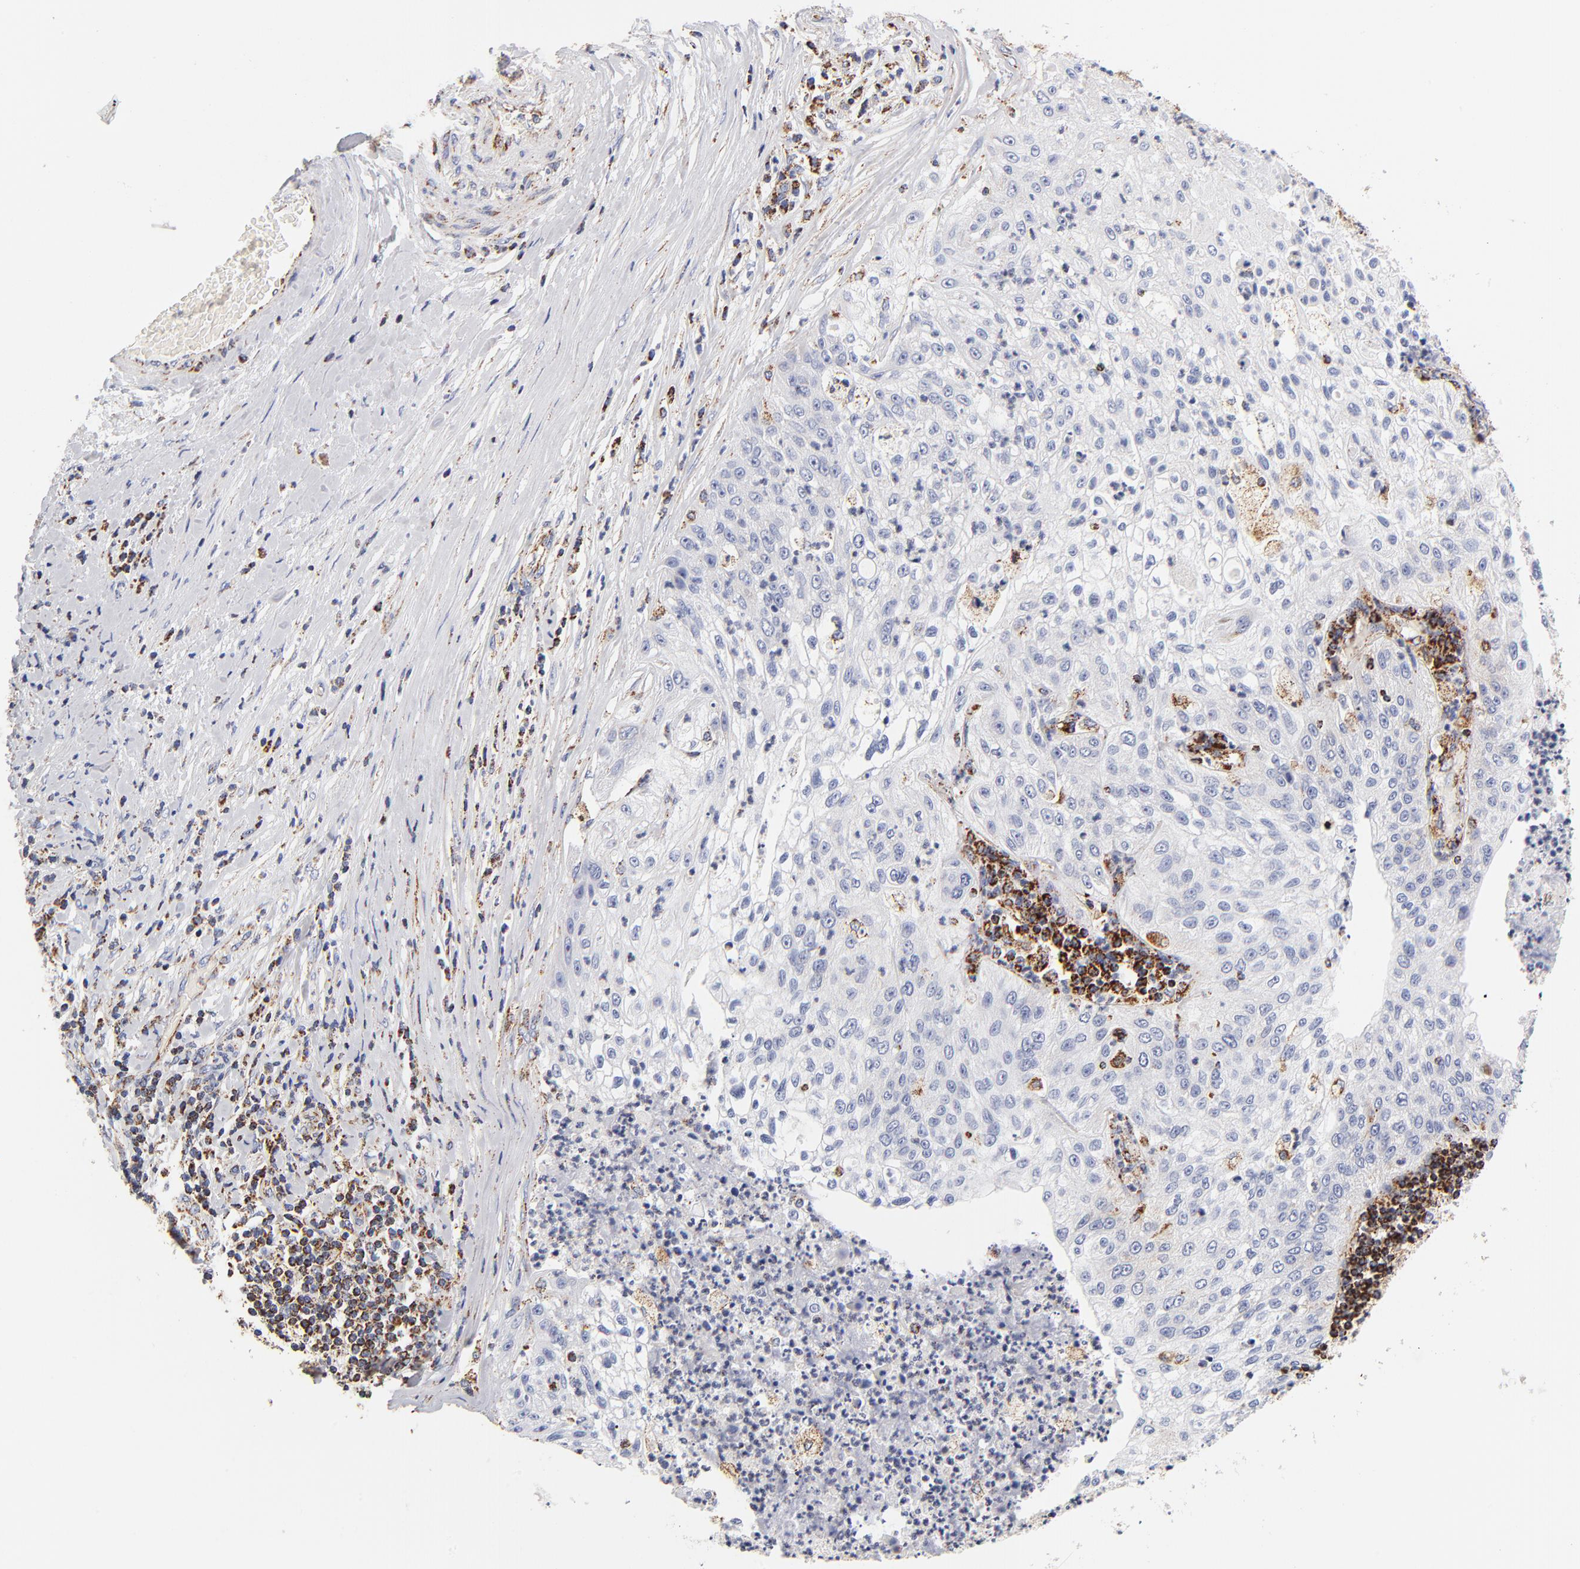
{"staining": {"intensity": "negative", "quantity": "none", "location": "none"}, "tissue": "lung cancer", "cell_type": "Tumor cells", "image_type": "cancer", "snomed": [{"axis": "morphology", "description": "Inflammation, NOS"}, {"axis": "morphology", "description": "Squamous cell carcinoma, NOS"}, {"axis": "topography", "description": "Lymph node"}, {"axis": "topography", "description": "Soft tissue"}, {"axis": "topography", "description": "Lung"}], "caption": "Immunohistochemistry micrograph of neoplastic tissue: lung squamous cell carcinoma stained with DAB shows no significant protein expression in tumor cells.", "gene": "ECHS1", "patient": {"sex": "male", "age": 66}}